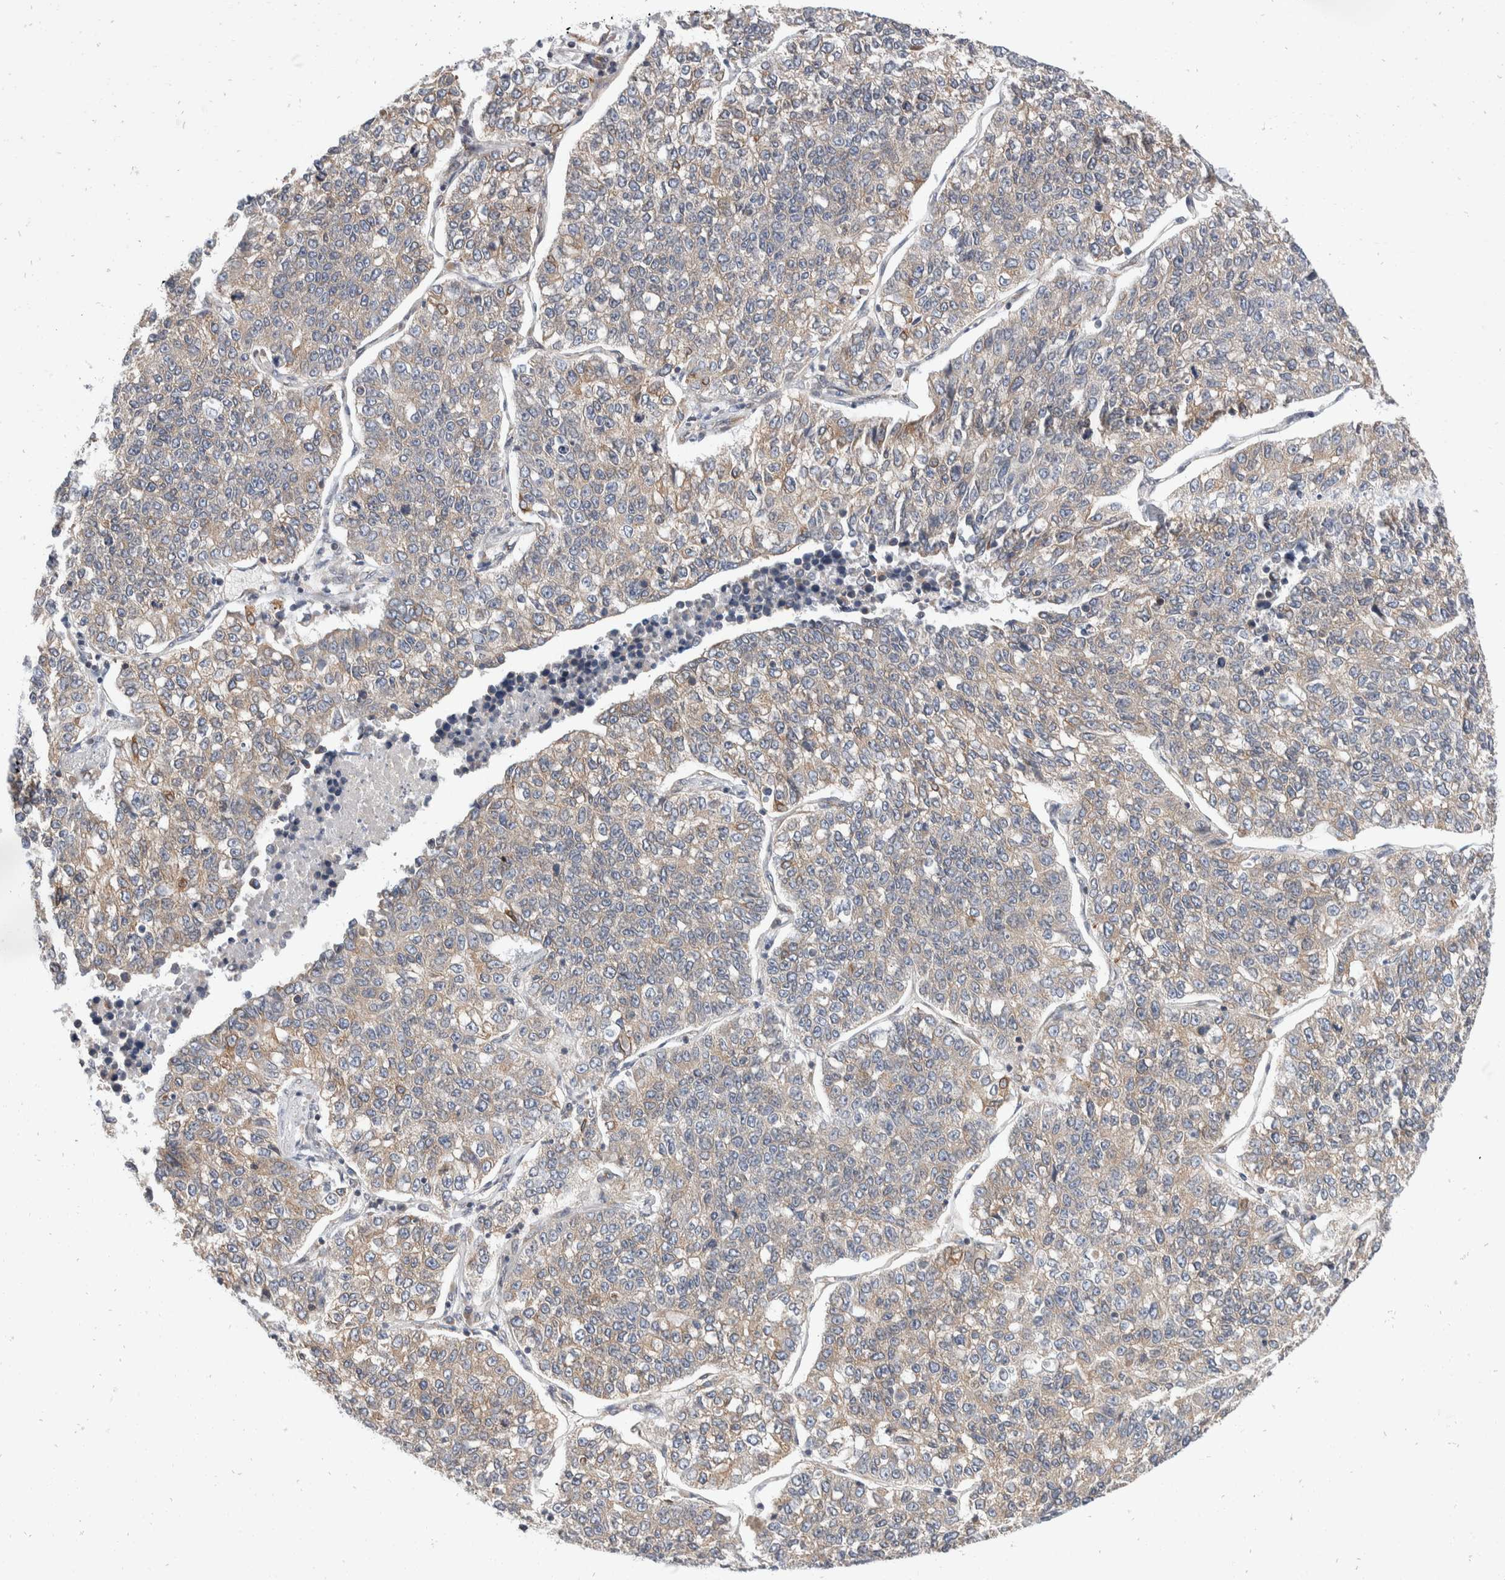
{"staining": {"intensity": "weak", "quantity": ">75%", "location": "cytoplasmic/membranous"}, "tissue": "lung cancer", "cell_type": "Tumor cells", "image_type": "cancer", "snomed": [{"axis": "morphology", "description": "Adenocarcinoma, NOS"}, {"axis": "topography", "description": "Lung"}], "caption": "Immunohistochemical staining of human lung cancer reveals low levels of weak cytoplasmic/membranous protein positivity in about >75% of tumor cells.", "gene": "TMEM245", "patient": {"sex": "male", "age": 49}}